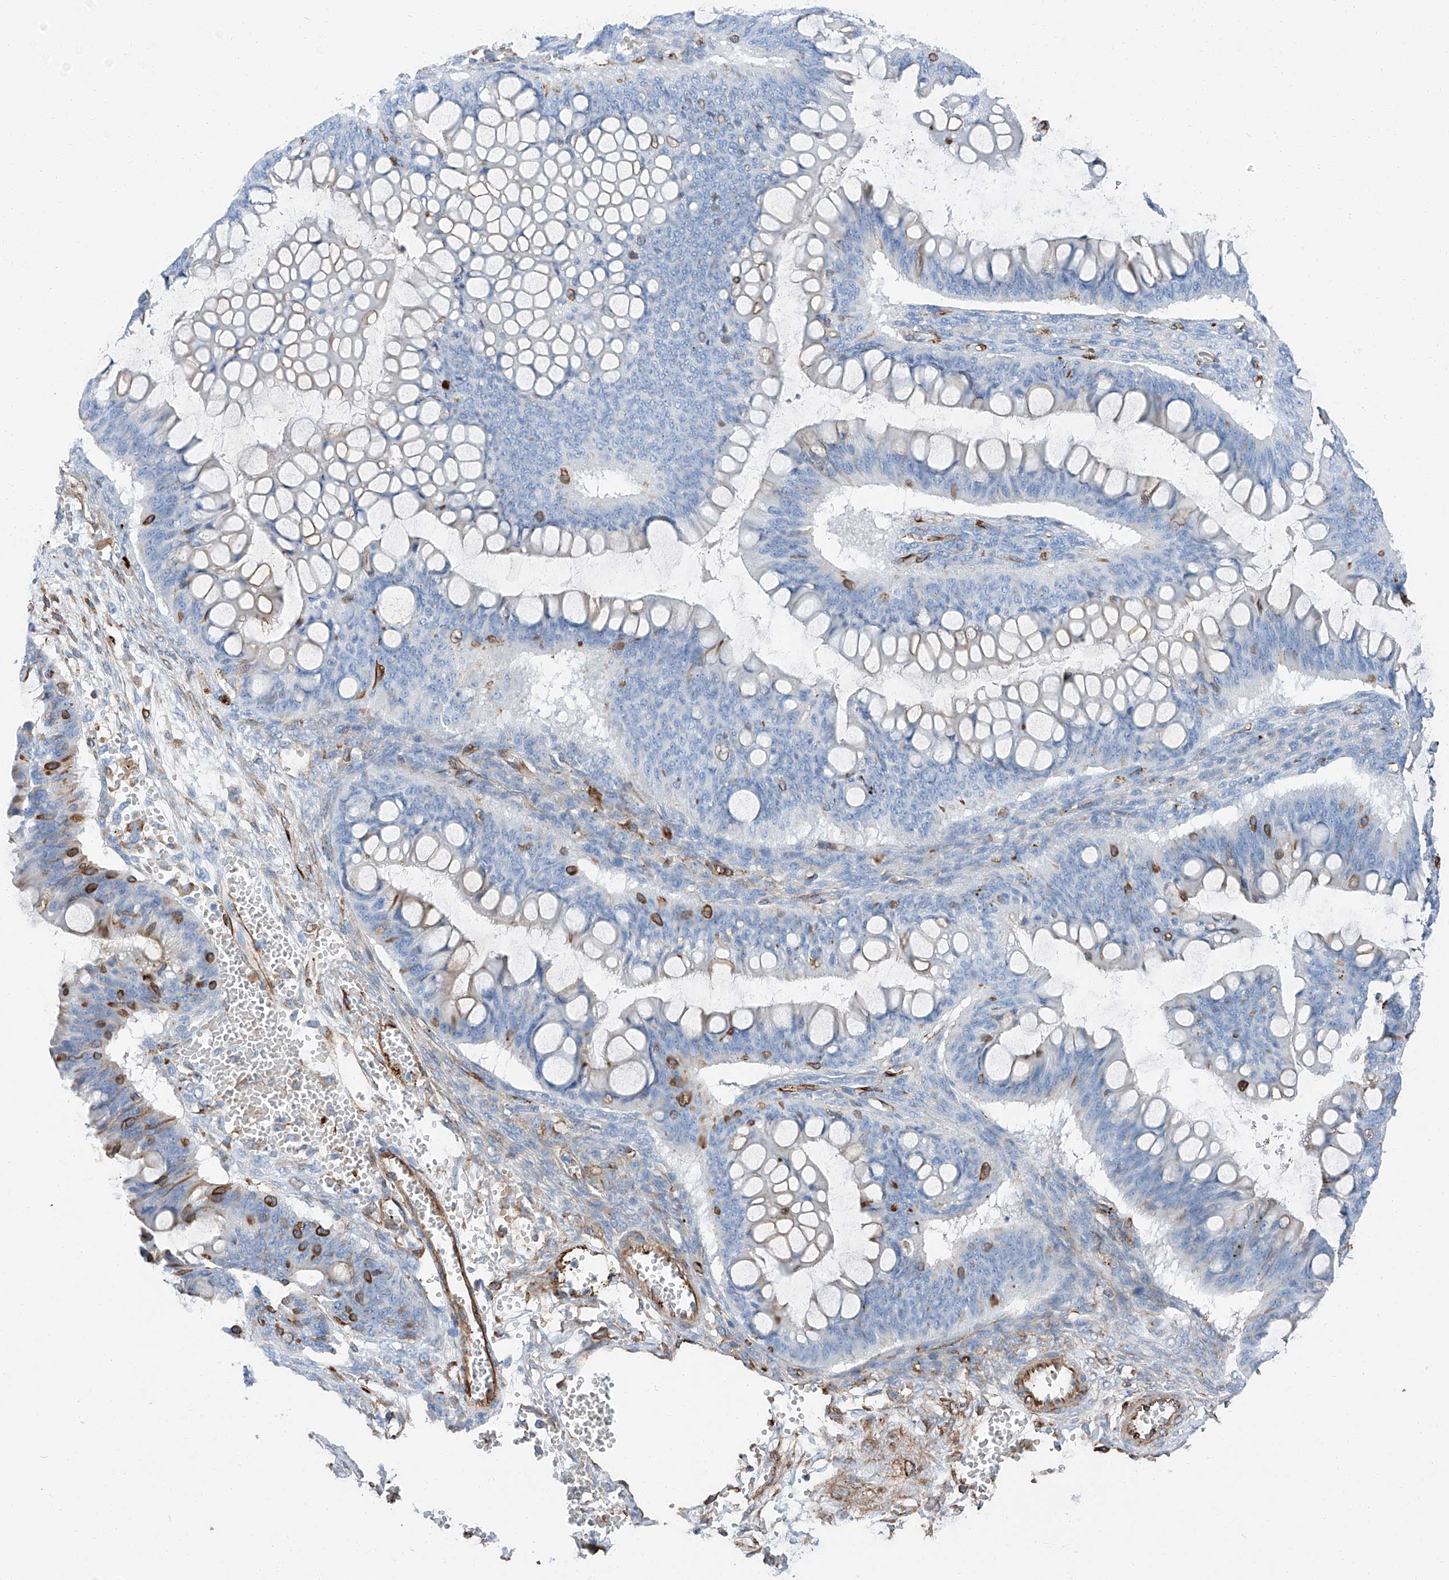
{"staining": {"intensity": "moderate", "quantity": "<25%", "location": "cytoplasmic/membranous"}, "tissue": "ovarian cancer", "cell_type": "Tumor cells", "image_type": "cancer", "snomed": [{"axis": "morphology", "description": "Cystadenocarcinoma, mucinous, NOS"}, {"axis": "topography", "description": "Ovary"}], "caption": "DAB immunohistochemical staining of mucinous cystadenocarcinoma (ovarian) shows moderate cytoplasmic/membranous protein staining in about <25% of tumor cells.", "gene": "ZNF804A", "patient": {"sex": "female", "age": 73}}